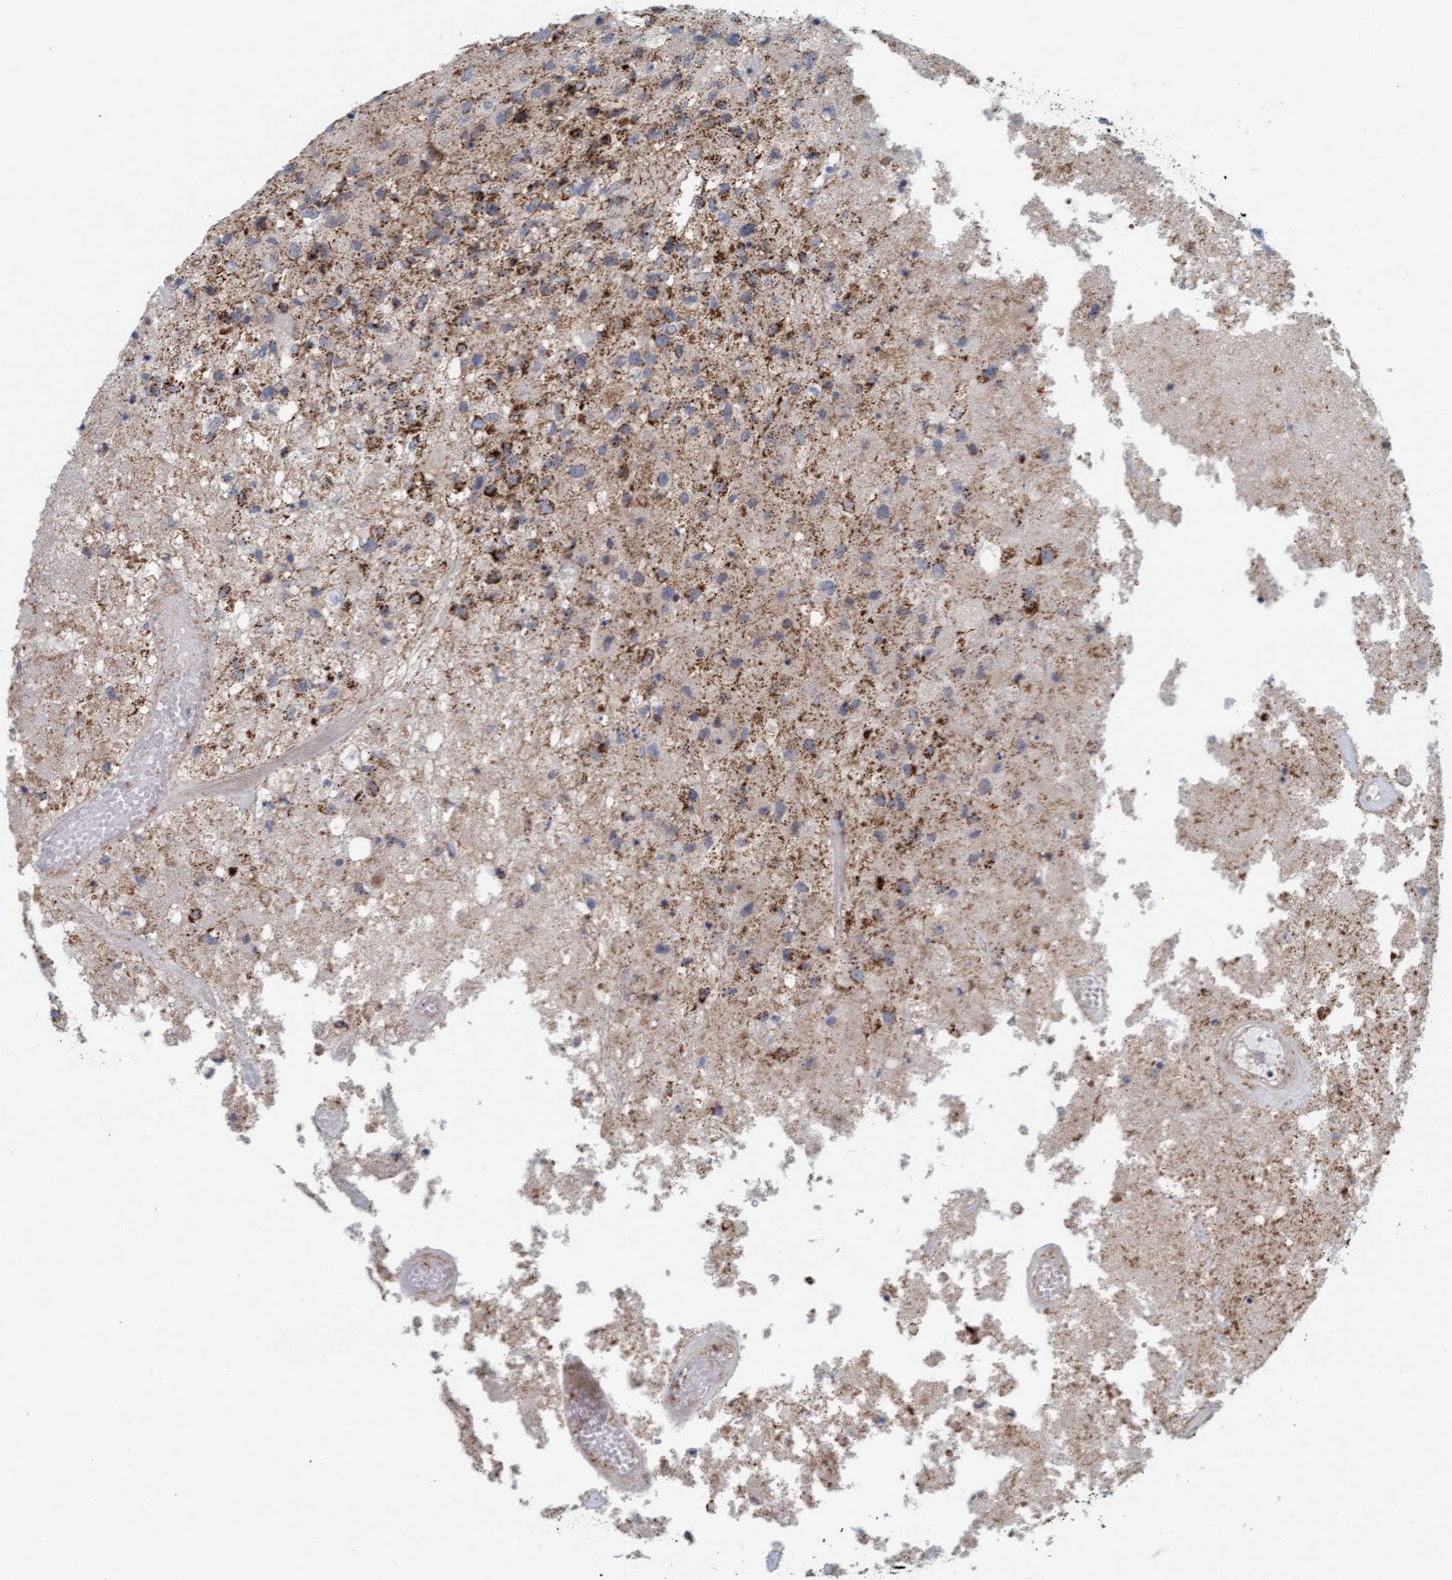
{"staining": {"intensity": "moderate", "quantity": "25%-75%", "location": "cytoplasmic/membranous"}, "tissue": "glioma", "cell_type": "Tumor cells", "image_type": "cancer", "snomed": [{"axis": "morphology", "description": "Normal tissue, NOS"}, {"axis": "morphology", "description": "Glioma, malignant, High grade"}, {"axis": "topography", "description": "Cerebral cortex"}], "caption": "Immunohistochemistry micrograph of human malignant glioma (high-grade) stained for a protein (brown), which shows medium levels of moderate cytoplasmic/membranous staining in about 25%-75% of tumor cells.", "gene": "B9D1", "patient": {"sex": "male", "age": 77}}